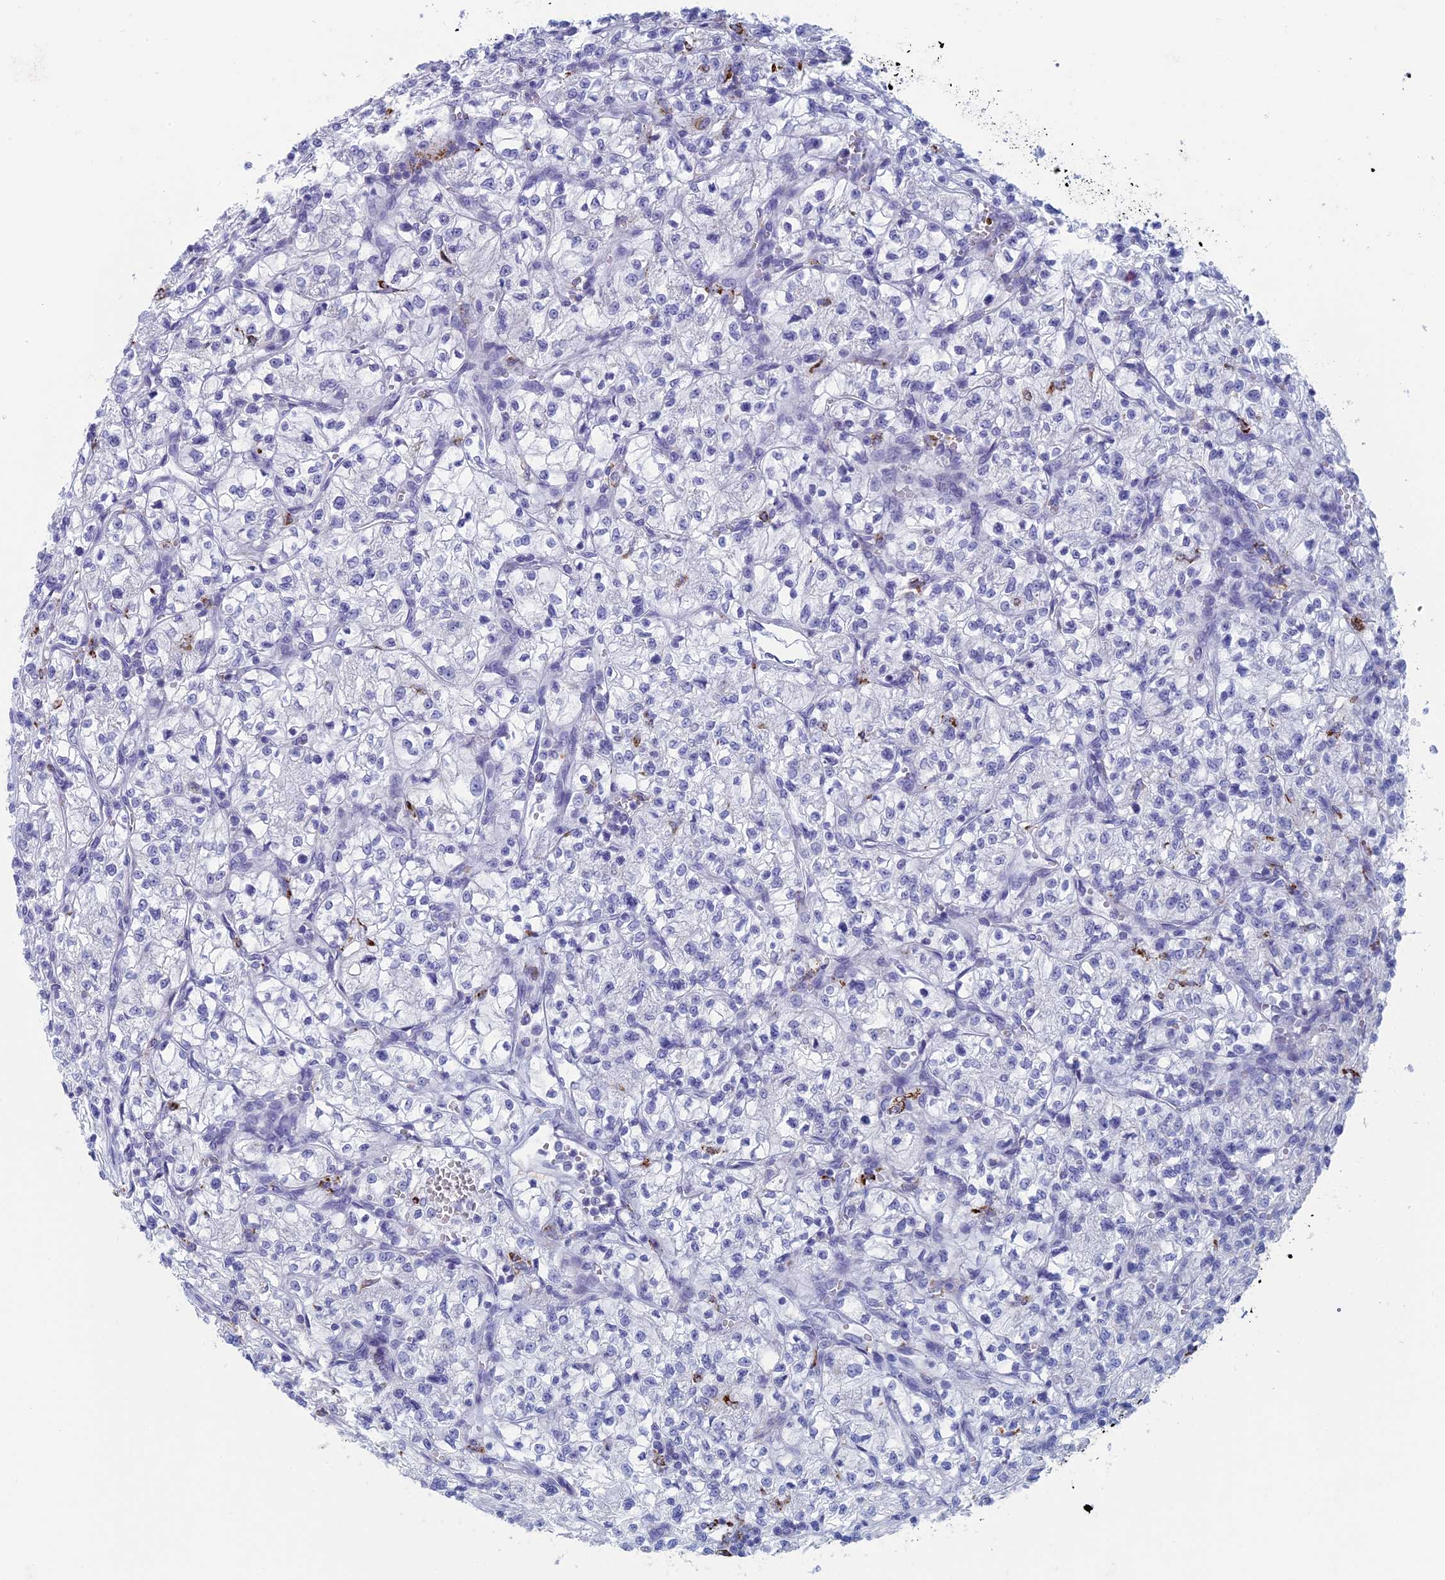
{"staining": {"intensity": "negative", "quantity": "none", "location": "none"}, "tissue": "renal cancer", "cell_type": "Tumor cells", "image_type": "cancer", "snomed": [{"axis": "morphology", "description": "Adenocarcinoma, NOS"}, {"axis": "topography", "description": "Kidney"}], "caption": "Tumor cells are negative for protein expression in human renal cancer (adenocarcinoma).", "gene": "ALMS1", "patient": {"sex": "female", "age": 64}}